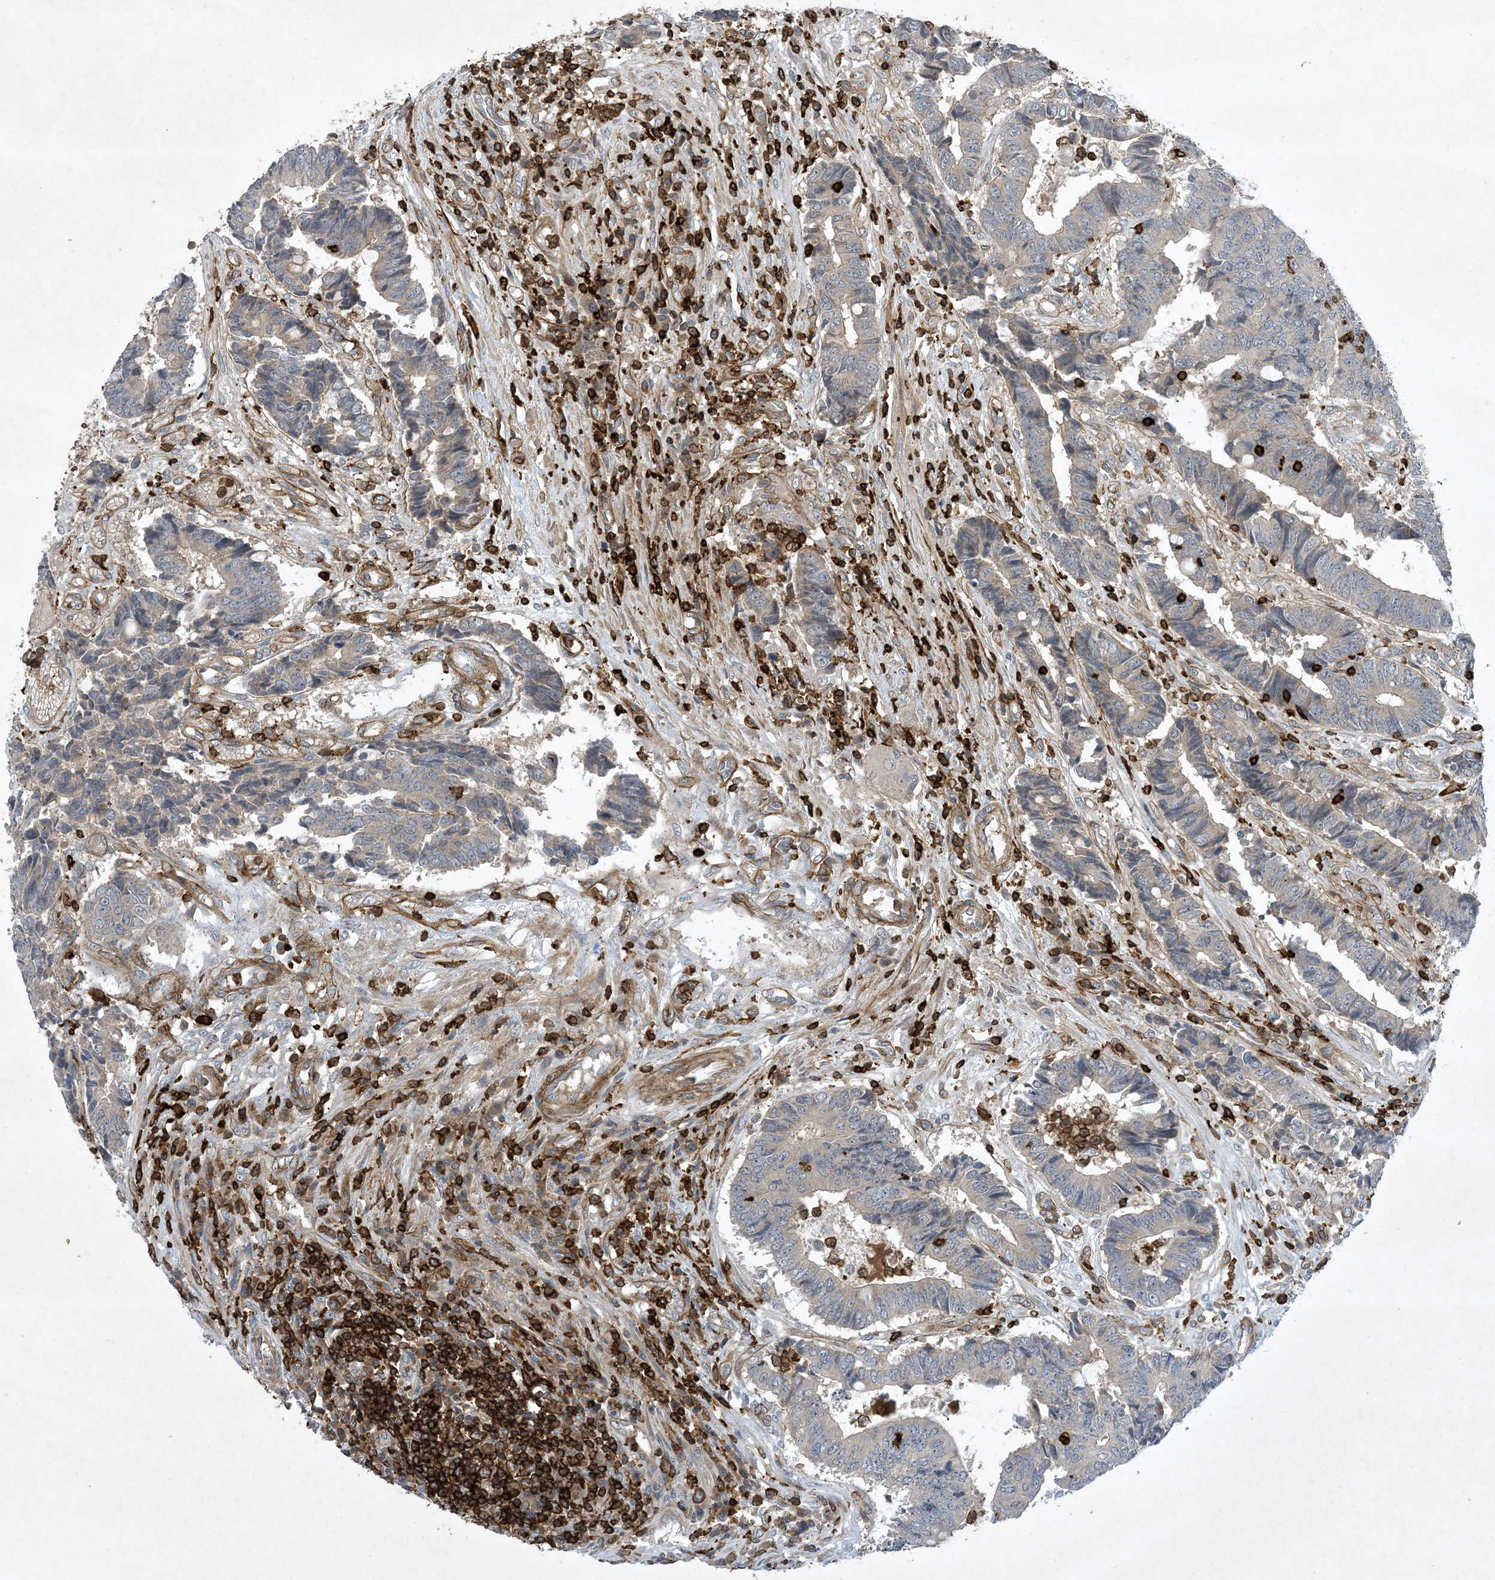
{"staining": {"intensity": "negative", "quantity": "none", "location": "none"}, "tissue": "colorectal cancer", "cell_type": "Tumor cells", "image_type": "cancer", "snomed": [{"axis": "morphology", "description": "Adenocarcinoma, NOS"}, {"axis": "topography", "description": "Rectum"}], "caption": "IHC image of colorectal adenocarcinoma stained for a protein (brown), which displays no staining in tumor cells.", "gene": "AK9", "patient": {"sex": "male", "age": 84}}